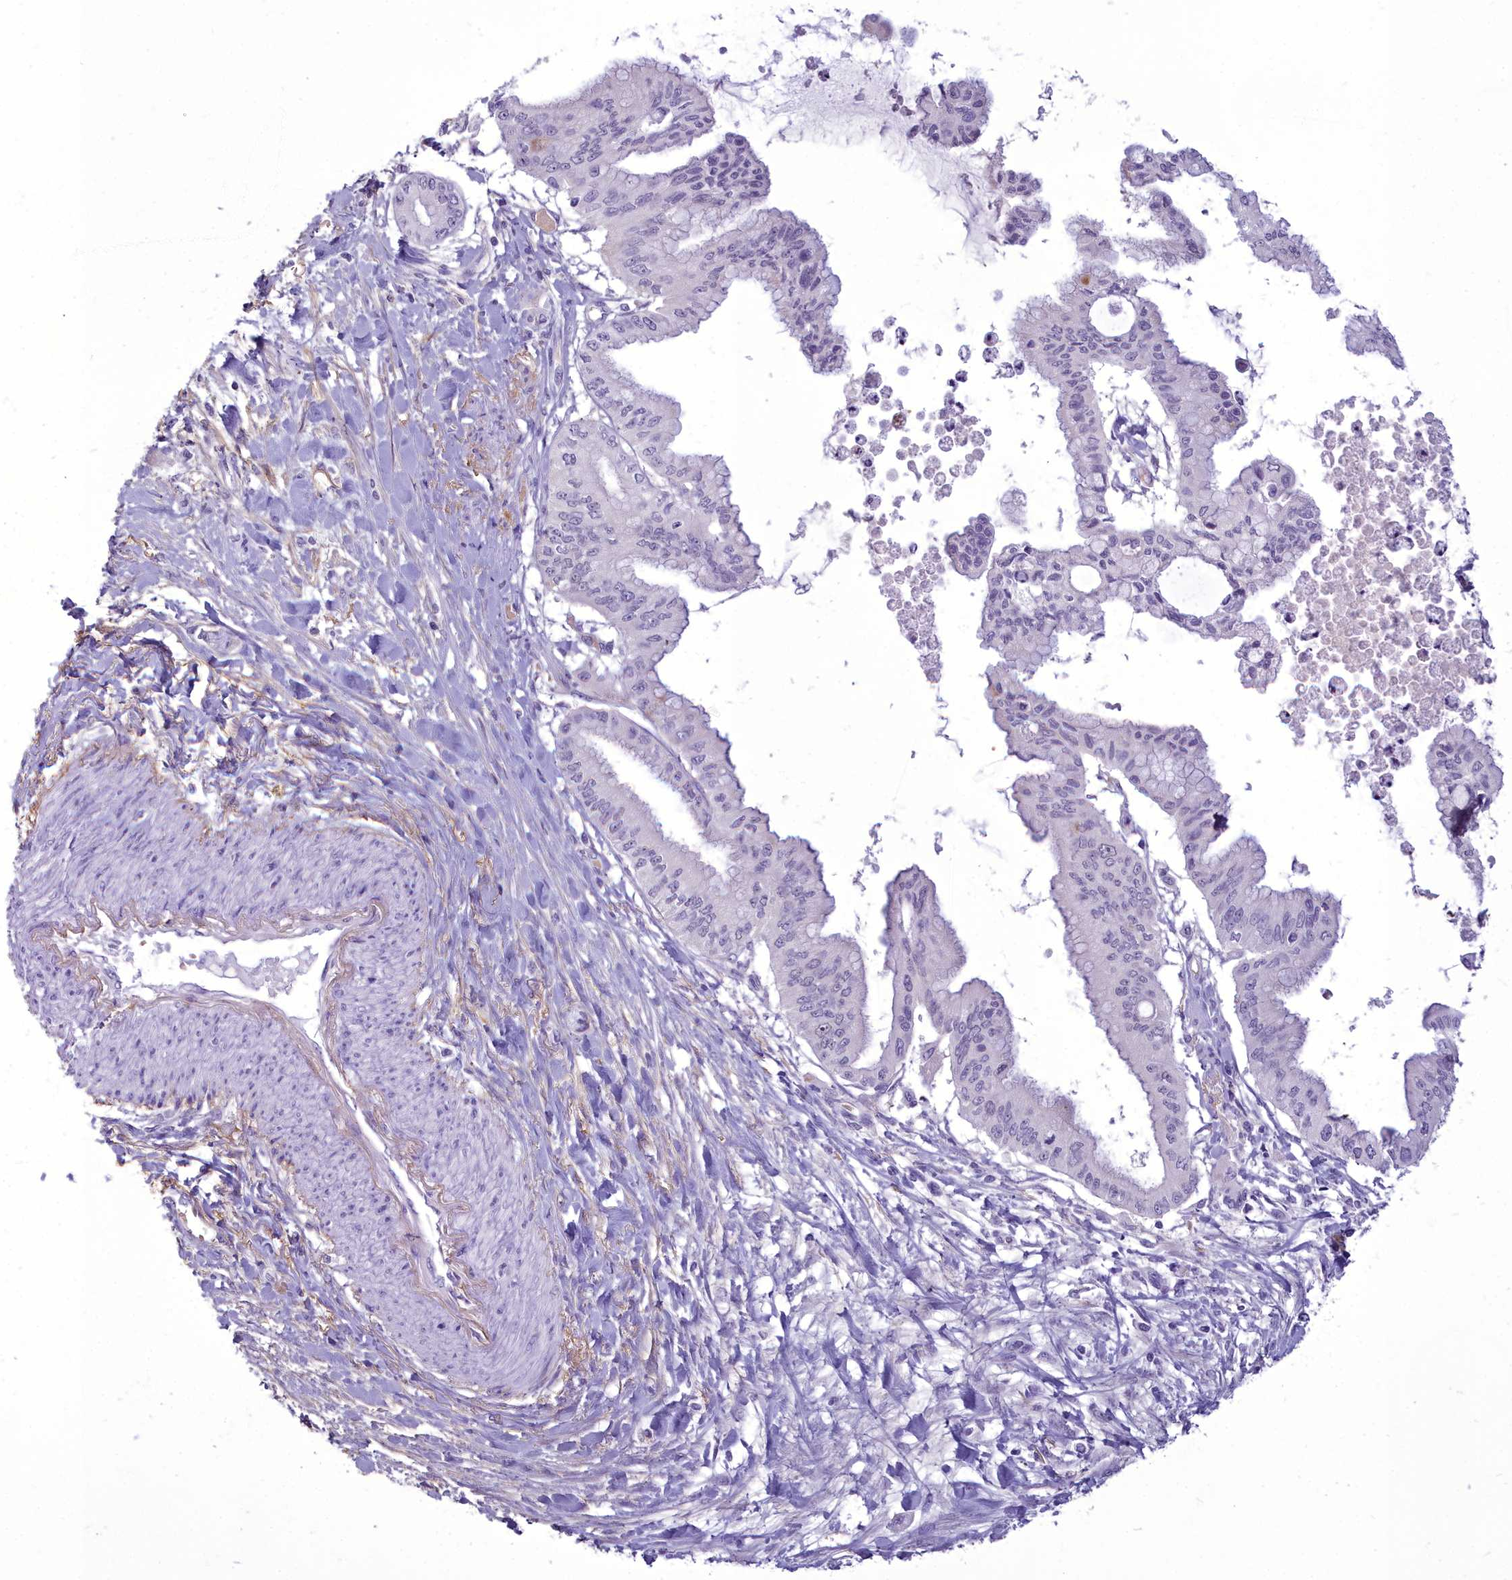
{"staining": {"intensity": "negative", "quantity": "none", "location": "none"}, "tissue": "pancreatic cancer", "cell_type": "Tumor cells", "image_type": "cancer", "snomed": [{"axis": "morphology", "description": "Adenocarcinoma, NOS"}, {"axis": "topography", "description": "Pancreas"}], "caption": "This is an immunohistochemistry micrograph of pancreatic cancer (adenocarcinoma). There is no staining in tumor cells.", "gene": "OSTN", "patient": {"sex": "male", "age": 46}}